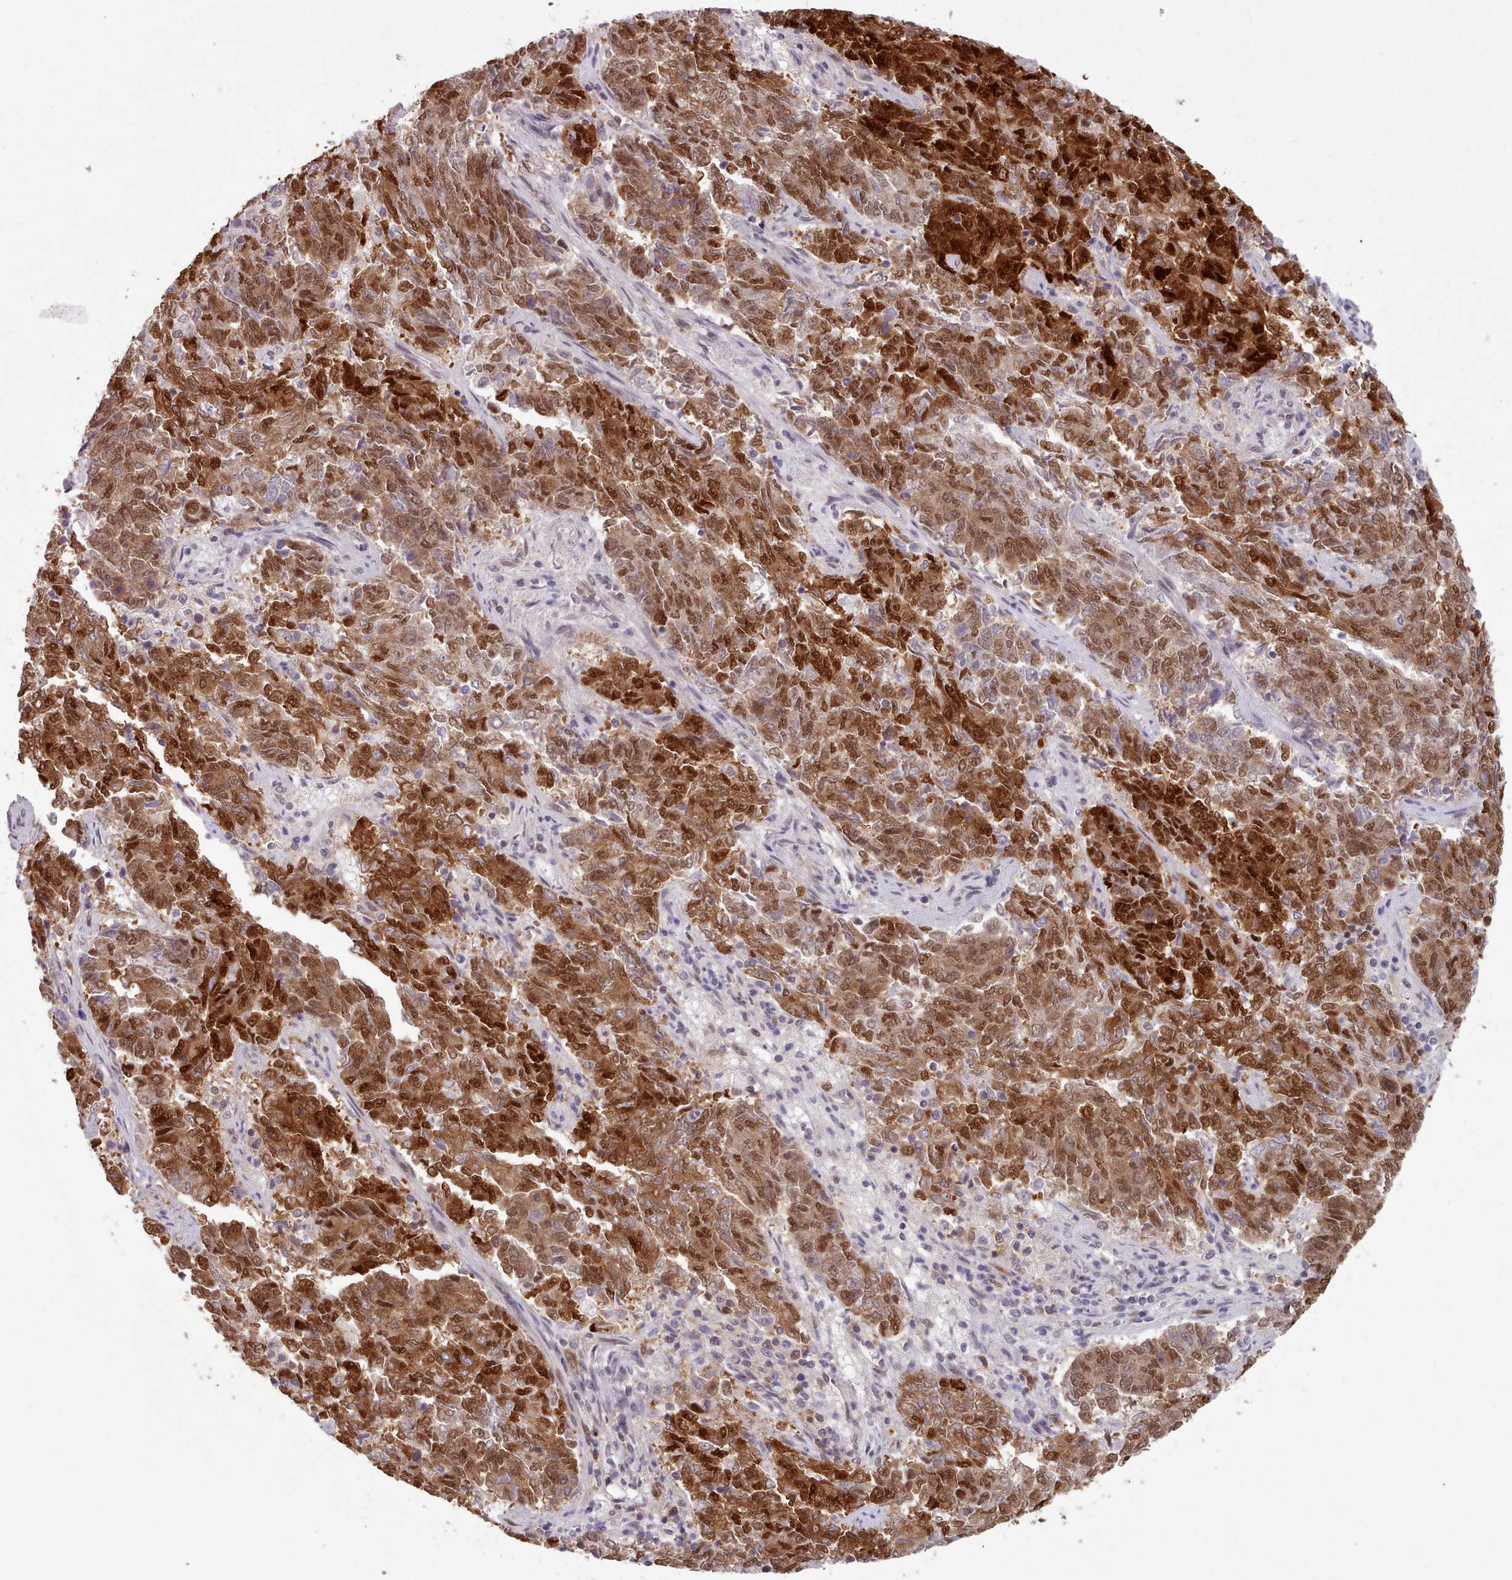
{"staining": {"intensity": "strong", "quantity": ">75%", "location": "cytoplasmic/membranous,nuclear"}, "tissue": "endometrial cancer", "cell_type": "Tumor cells", "image_type": "cancer", "snomed": [{"axis": "morphology", "description": "Adenocarcinoma, NOS"}, {"axis": "topography", "description": "Endometrium"}], "caption": "DAB (3,3'-diaminobenzidine) immunohistochemical staining of human adenocarcinoma (endometrial) exhibits strong cytoplasmic/membranous and nuclear protein positivity in approximately >75% of tumor cells.", "gene": "CES3", "patient": {"sex": "female", "age": 80}}